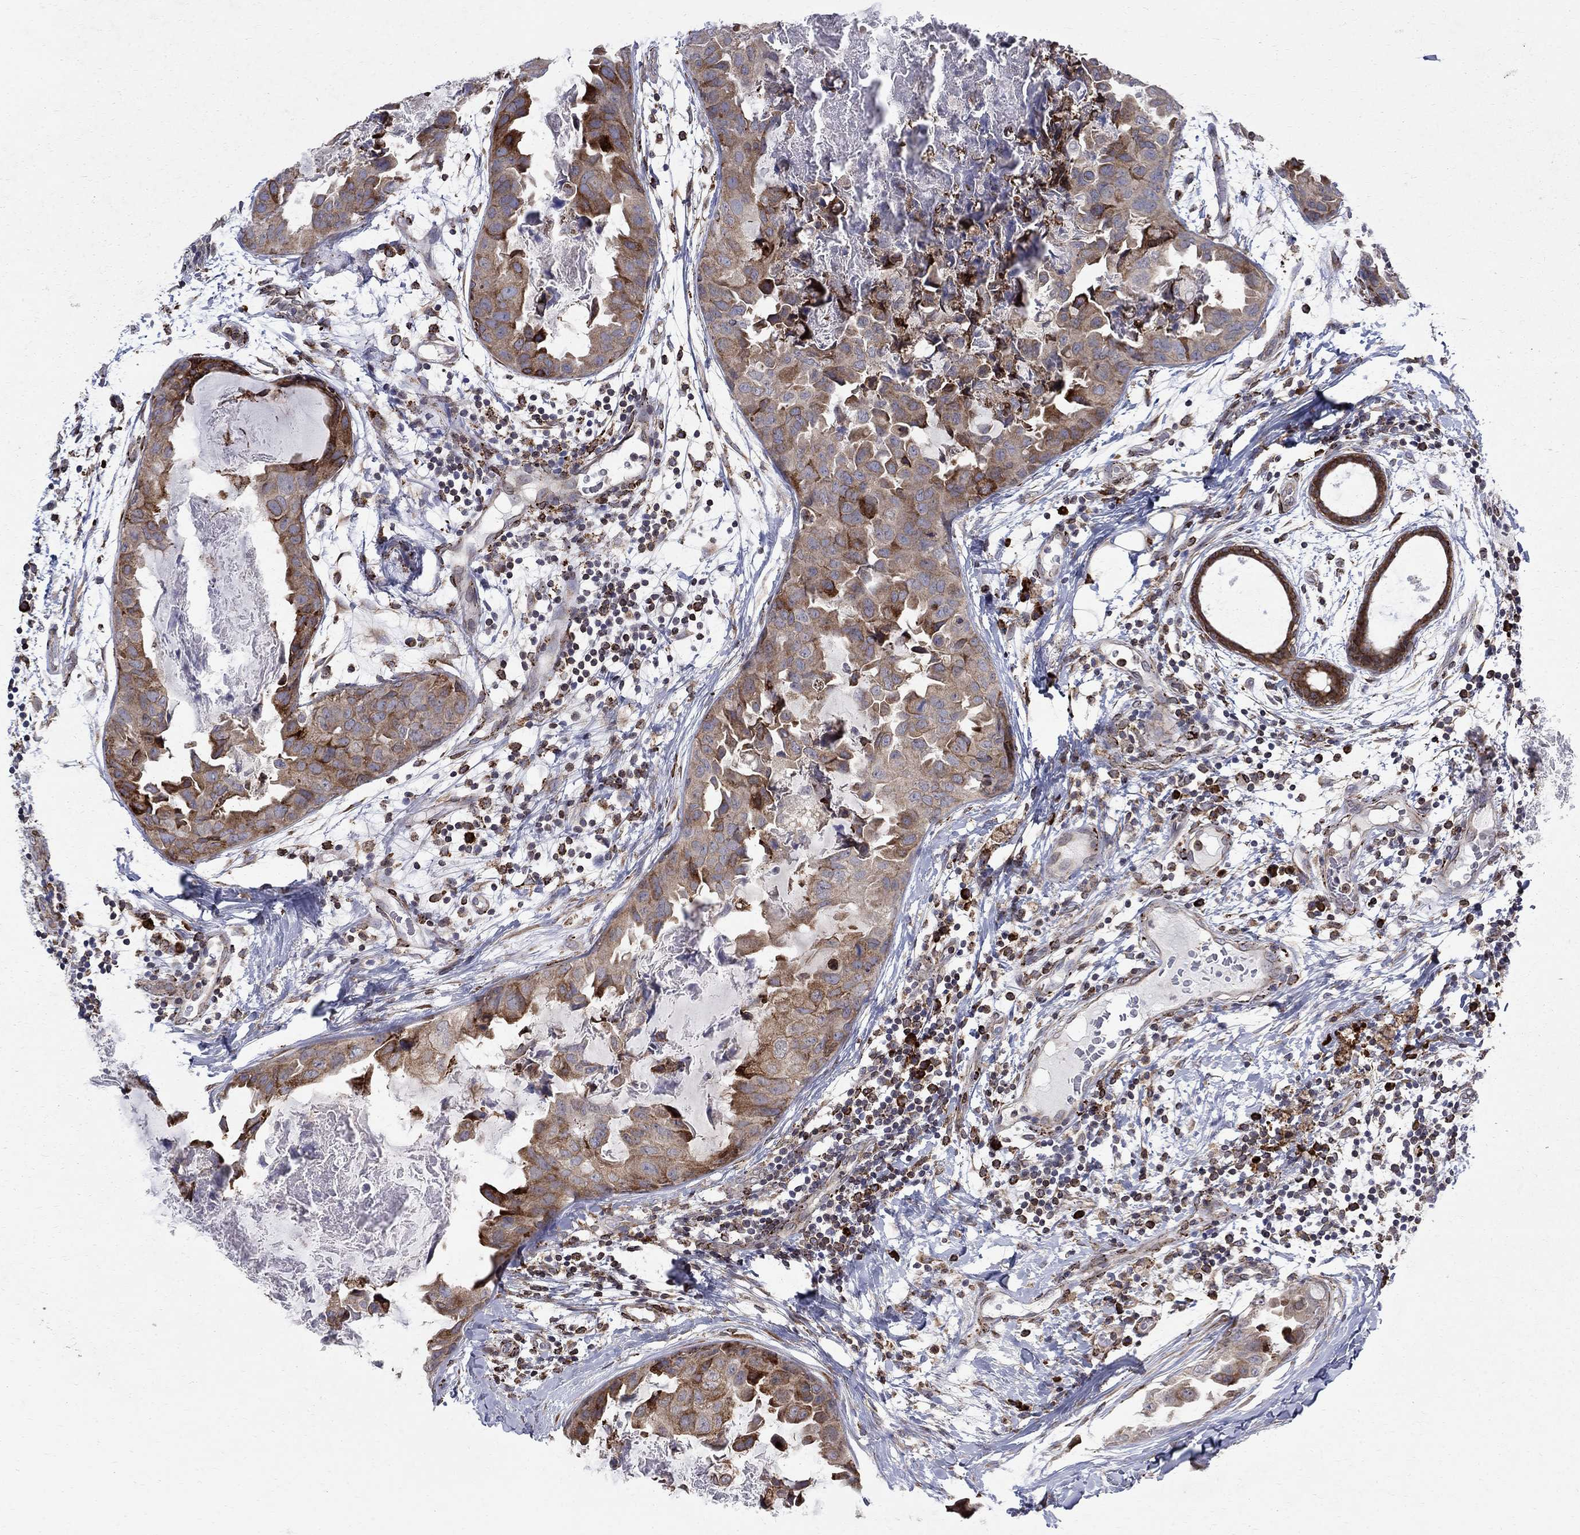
{"staining": {"intensity": "strong", "quantity": "<25%", "location": "cytoplasmic/membranous"}, "tissue": "breast cancer", "cell_type": "Tumor cells", "image_type": "cancer", "snomed": [{"axis": "morphology", "description": "Normal tissue, NOS"}, {"axis": "morphology", "description": "Duct carcinoma"}, {"axis": "topography", "description": "Breast"}], "caption": "A medium amount of strong cytoplasmic/membranous staining is appreciated in approximately <25% of tumor cells in breast intraductal carcinoma tissue. Immunohistochemistry stains the protein of interest in brown and the nuclei are stained blue.", "gene": "CAB39L", "patient": {"sex": "female", "age": 40}}